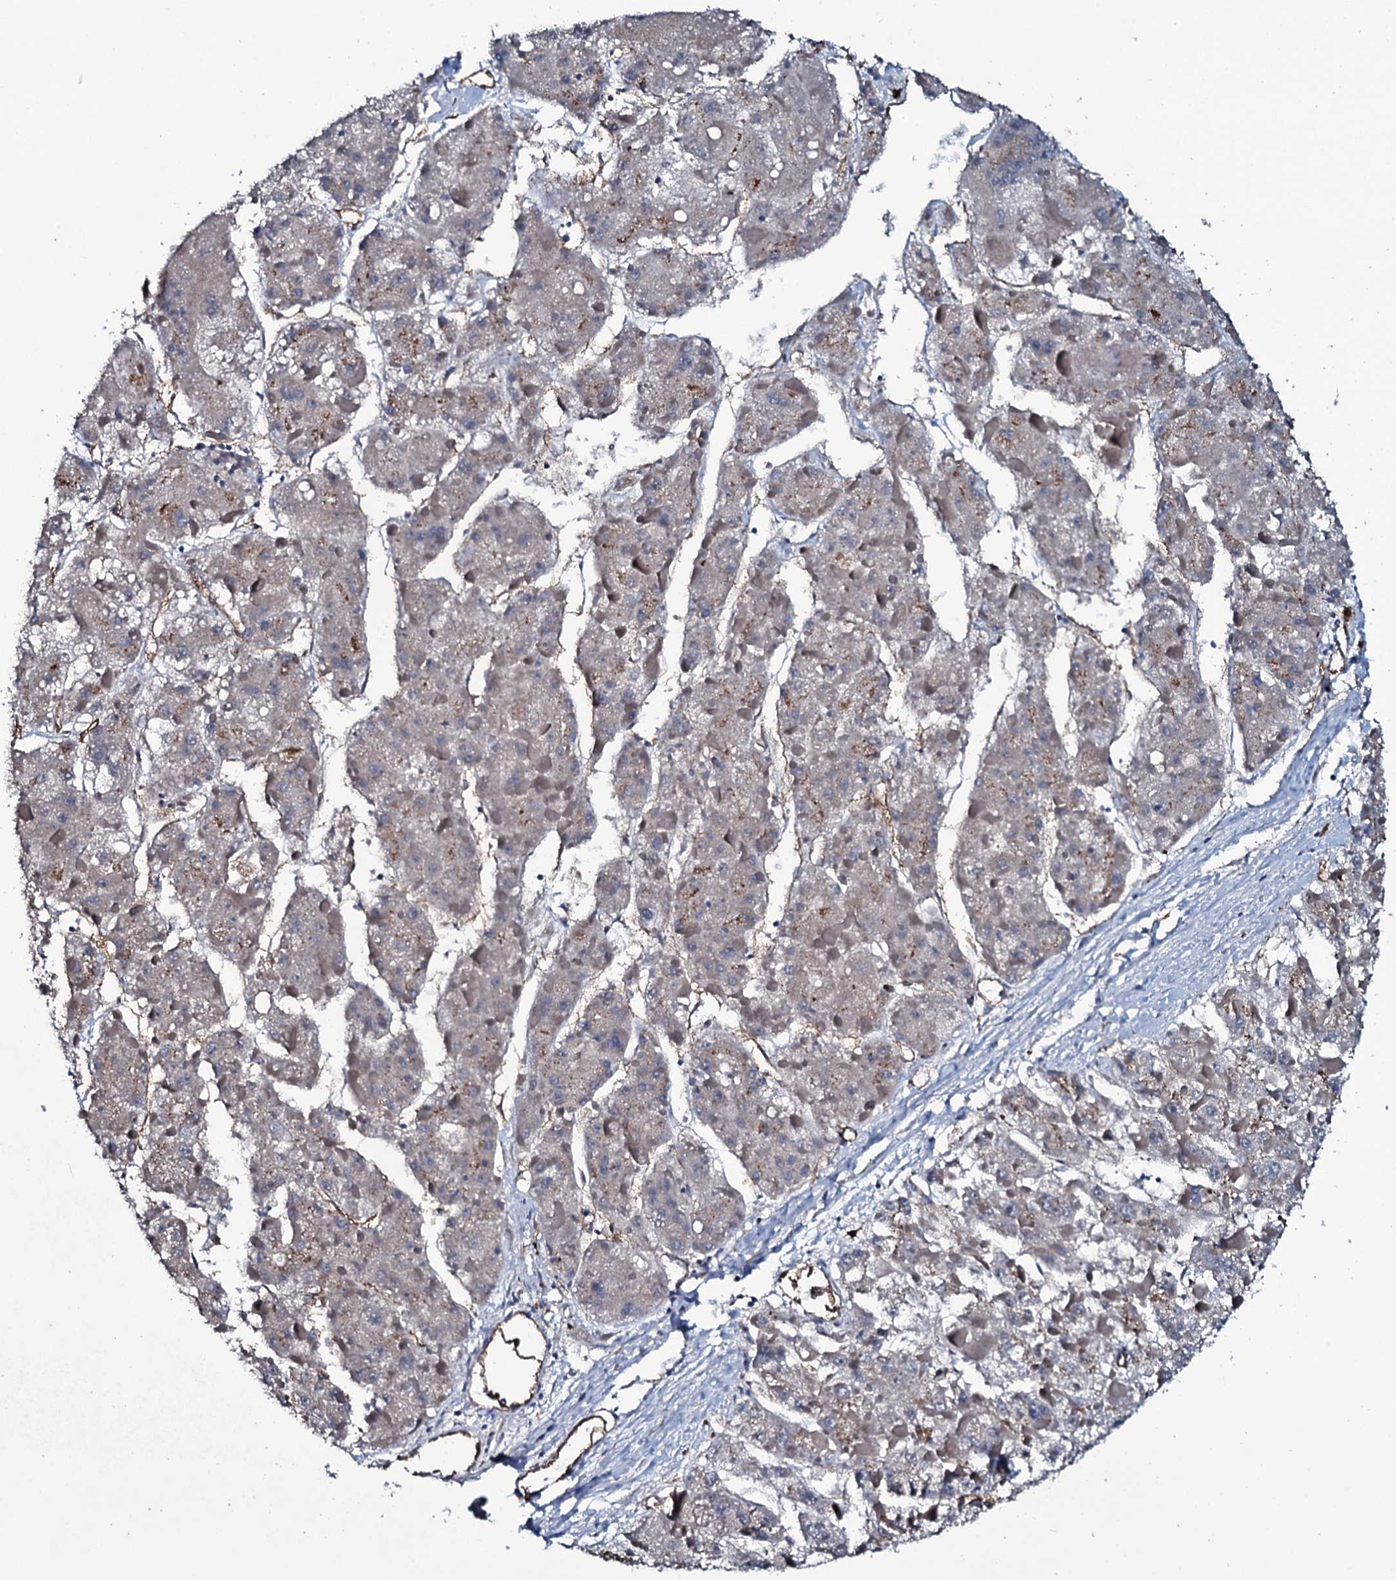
{"staining": {"intensity": "weak", "quantity": "25%-75%", "location": "cytoplasmic/membranous"}, "tissue": "liver cancer", "cell_type": "Tumor cells", "image_type": "cancer", "snomed": [{"axis": "morphology", "description": "Carcinoma, Hepatocellular, NOS"}, {"axis": "topography", "description": "Liver"}], "caption": "Immunohistochemical staining of human liver hepatocellular carcinoma exhibits low levels of weak cytoplasmic/membranous protein expression in approximately 25%-75% of tumor cells. The protein is stained brown, and the nuclei are stained in blue (DAB (3,3'-diaminobenzidine) IHC with brightfield microscopy, high magnification).", "gene": "CLEC14A", "patient": {"sex": "female", "age": 73}}